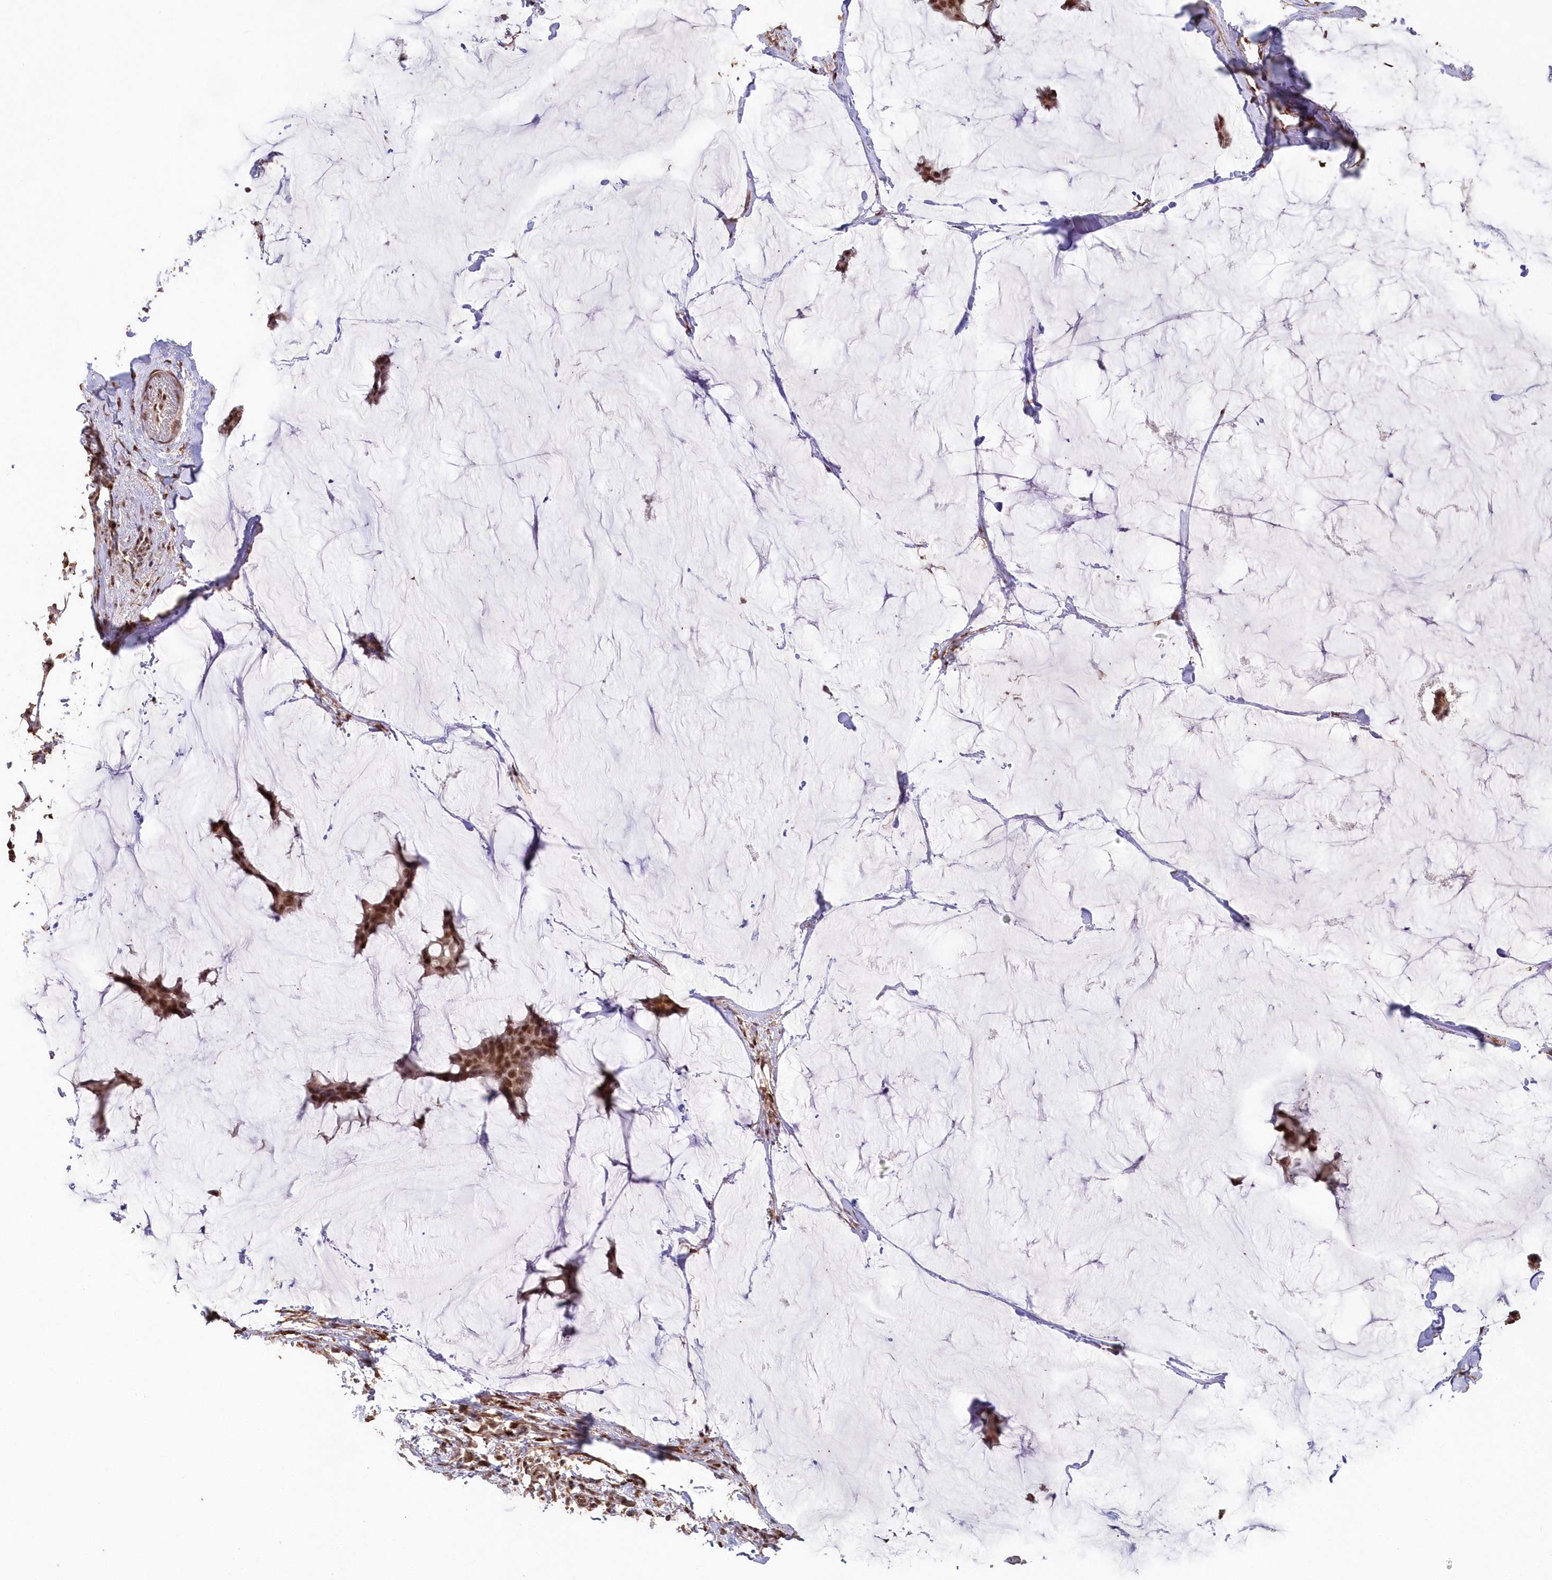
{"staining": {"intensity": "moderate", "quantity": ">75%", "location": "nuclear"}, "tissue": "breast cancer", "cell_type": "Tumor cells", "image_type": "cancer", "snomed": [{"axis": "morphology", "description": "Duct carcinoma"}, {"axis": "topography", "description": "Breast"}], "caption": "Tumor cells exhibit moderate nuclear positivity in approximately >75% of cells in breast cancer.", "gene": "PDS5A", "patient": {"sex": "female", "age": 93}}